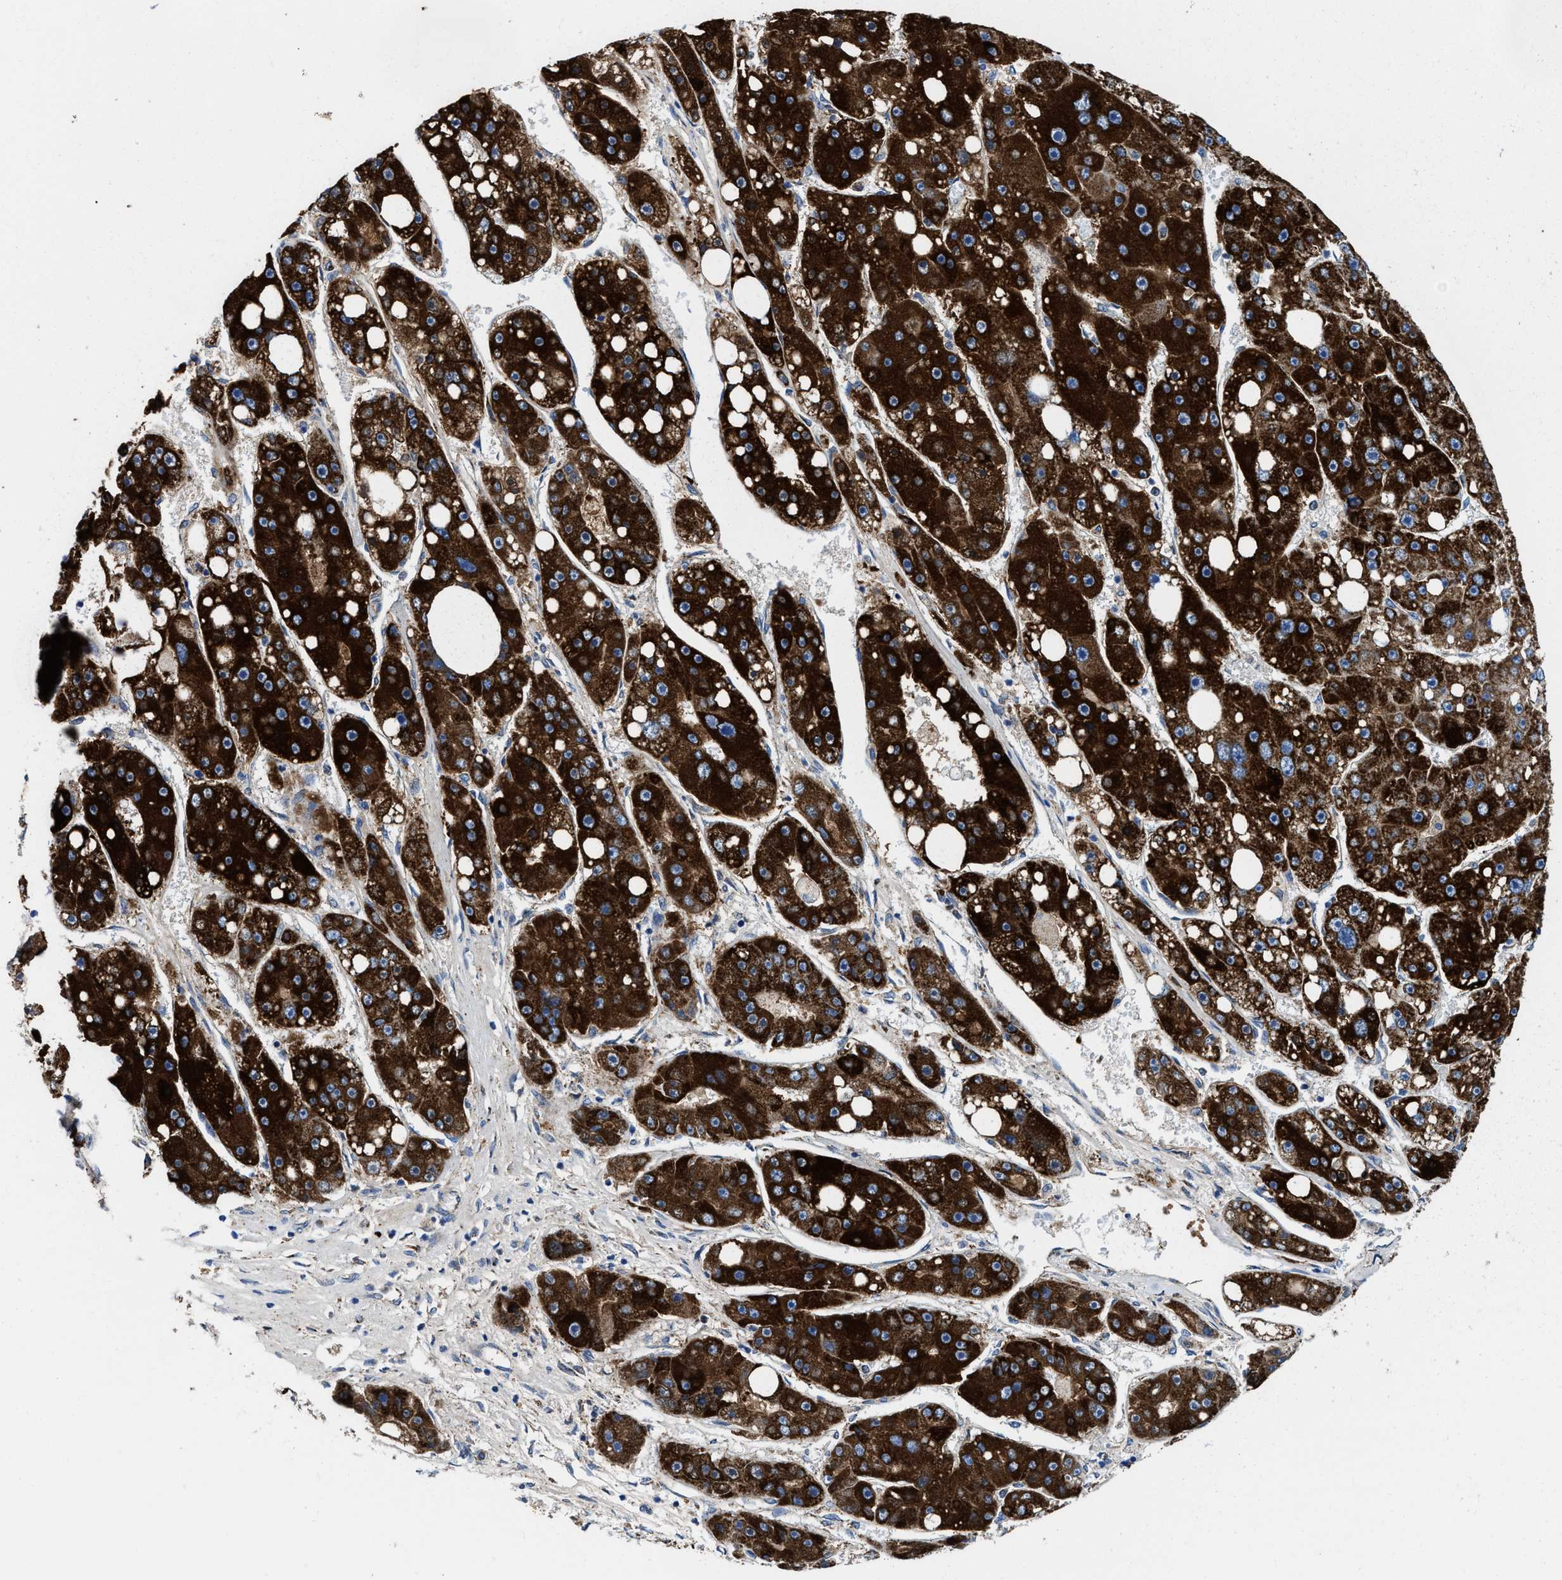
{"staining": {"intensity": "strong", "quantity": ">75%", "location": "cytoplasmic/membranous"}, "tissue": "liver cancer", "cell_type": "Tumor cells", "image_type": "cancer", "snomed": [{"axis": "morphology", "description": "Carcinoma, Hepatocellular, NOS"}, {"axis": "topography", "description": "Liver"}], "caption": "This is an image of IHC staining of liver cancer, which shows strong positivity in the cytoplasmic/membranous of tumor cells.", "gene": "ALDH1B1", "patient": {"sex": "female", "age": 61}}